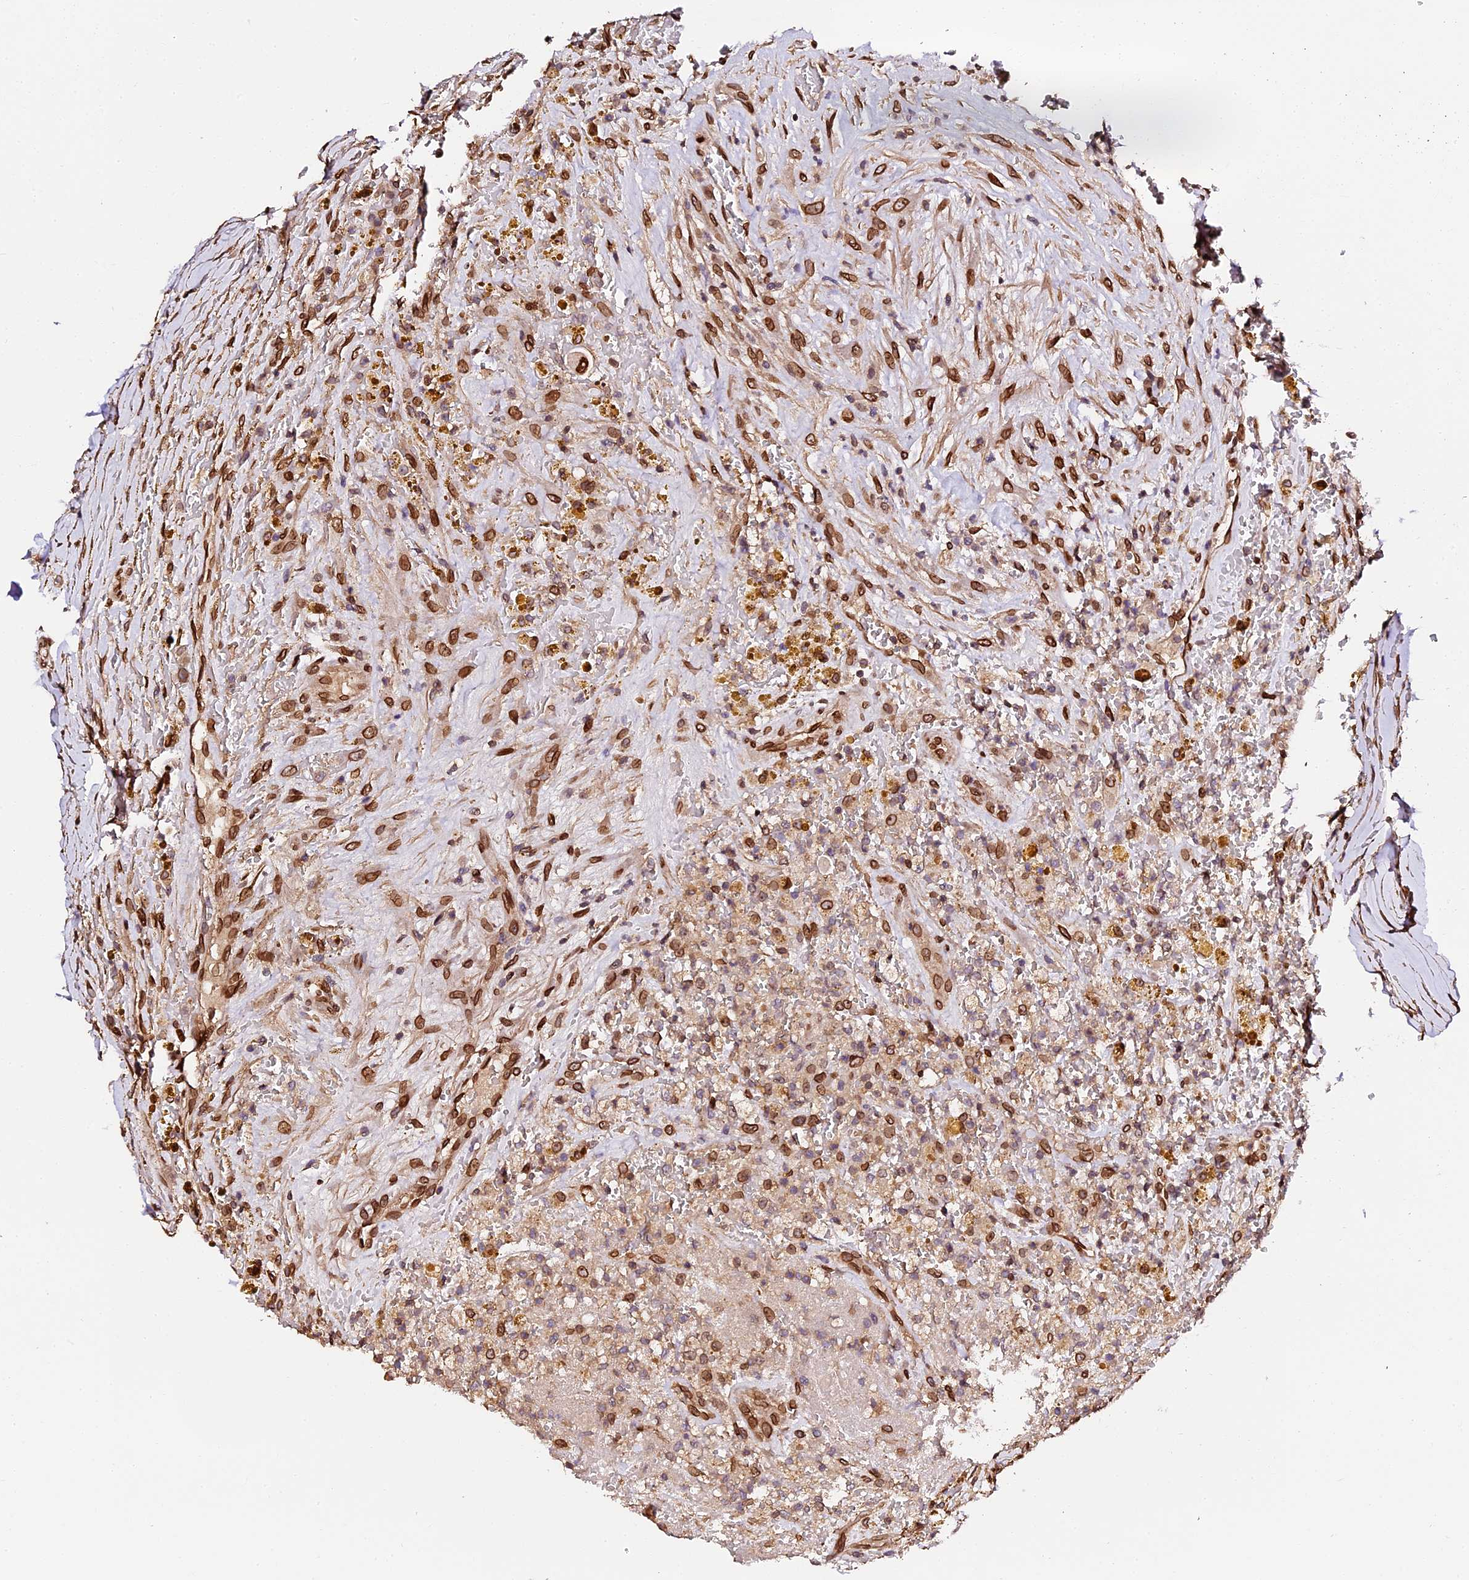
{"staining": {"intensity": "moderate", "quantity": ">75%", "location": "cytoplasmic/membranous,nuclear"}, "tissue": "thyroid cancer", "cell_type": "Tumor cells", "image_type": "cancer", "snomed": [{"axis": "morphology", "description": "Papillary adenocarcinoma, NOS"}, {"axis": "topography", "description": "Thyroid gland"}], "caption": "A medium amount of moderate cytoplasmic/membranous and nuclear staining is seen in approximately >75% of tumor cells in papillary adenocarcinoma (thyroid) tissue. Nuclei are stained in blue.", "gene": "ANAPC5", "patient": {"sex": "male", "age": 77}}